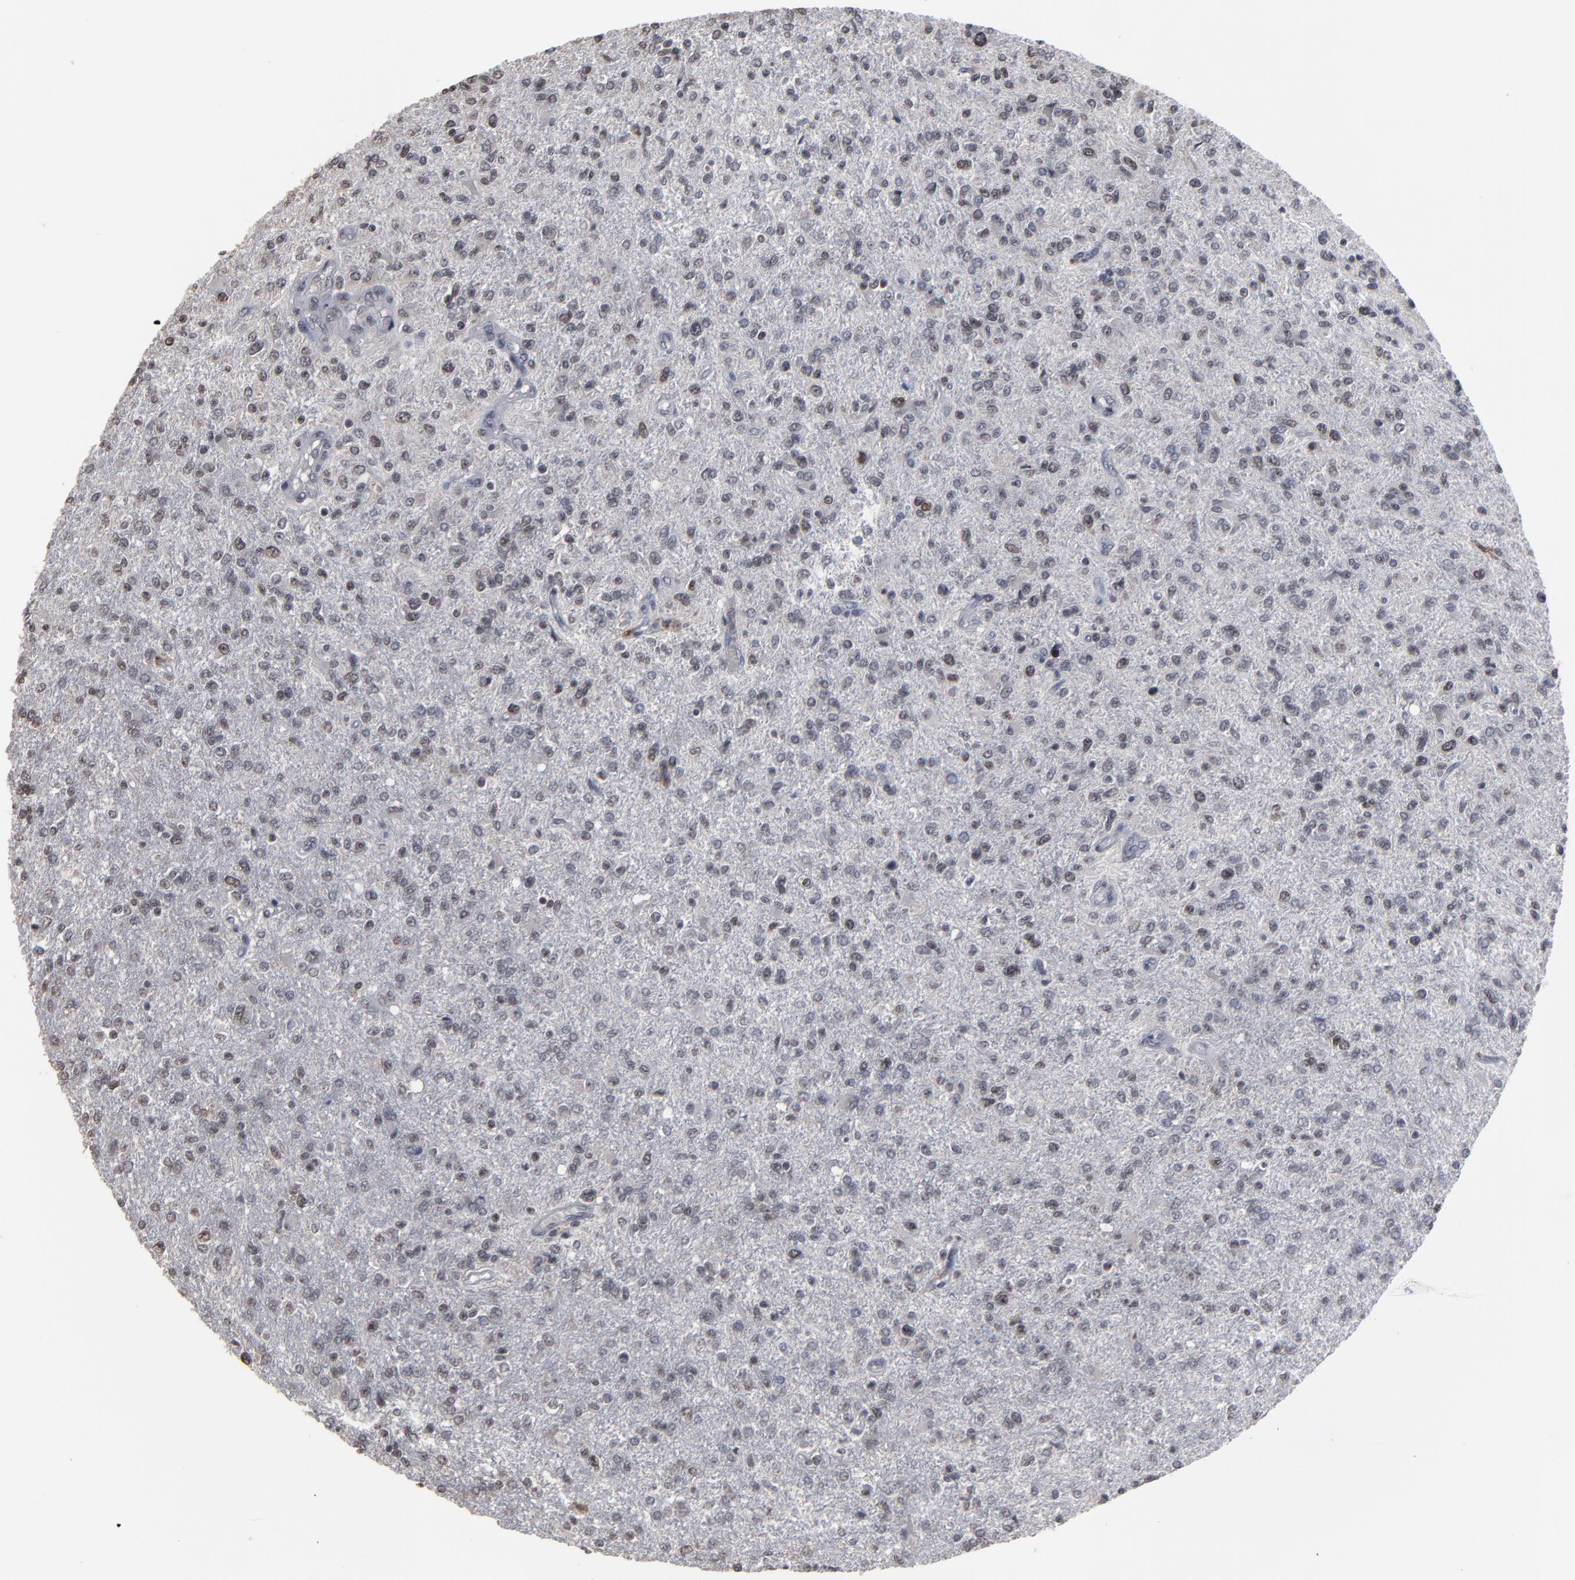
{"staining": {"intensity": "weak", "quantity": "<25%", "location": "nuclear"}, "tissue": "glioma", "cell_type": "Tumor cells", "image_type": "cancer", "snomed": [{"axis": "morphology", "description": "Glioma, malignant, High grade"}, {"axis": "topography", "description": "Cerebral cortex"}], "caption": "Tumor cells show no significant expression in high-grade glioma (malignant).", "gene": "SSRP1", "patient": {"sex": "male", "age": 76}}